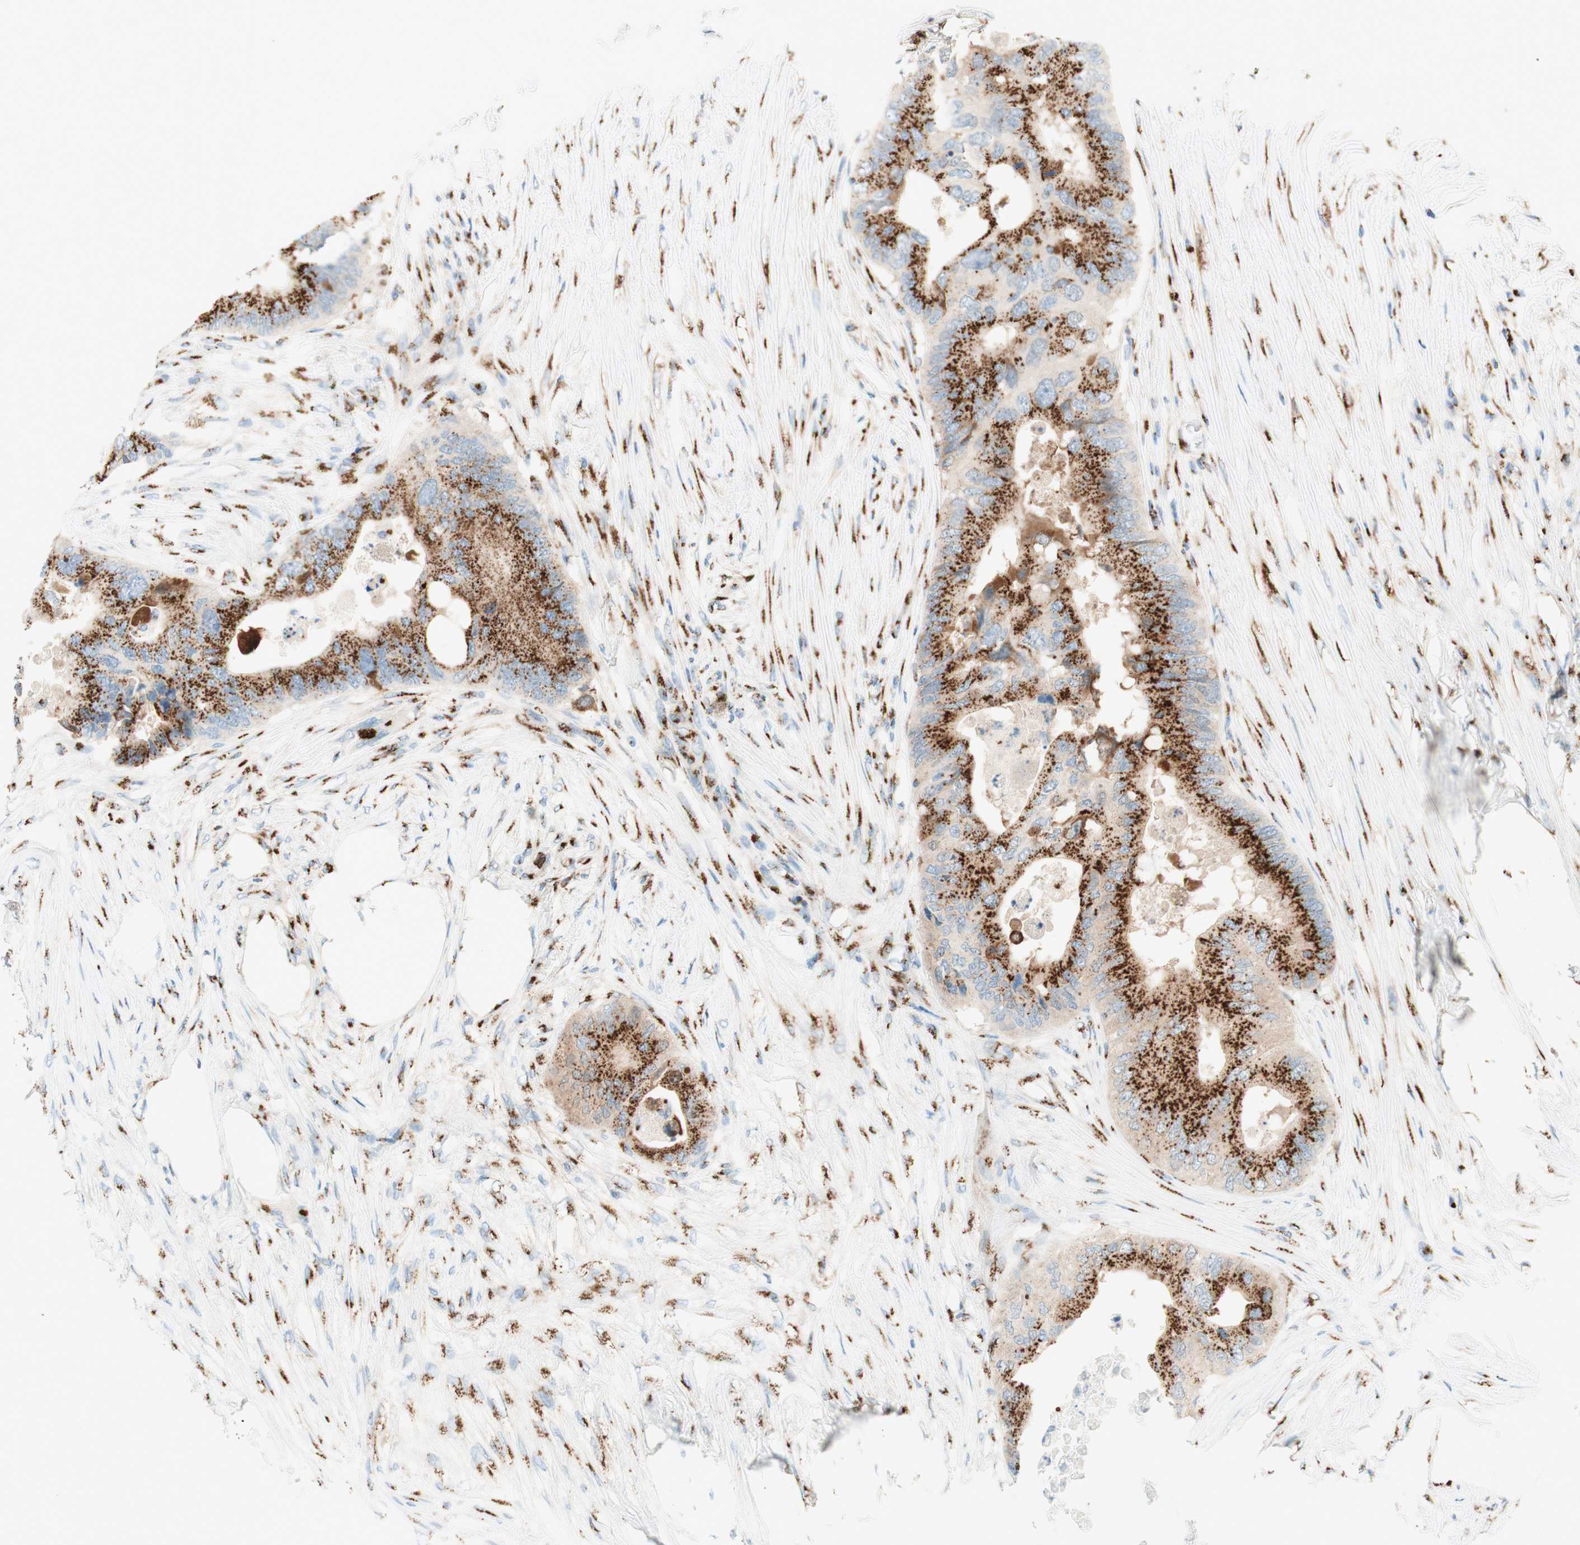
{"staining": {"intensity": "strong", "quantity": ">75%", "location": "cytoplasmic/membranous"}, "tissue": "colorectal cancer", "cell_type": "Tumor cells", "image_type": "cancer", "snomed": [{"axis": "morphology", "description": "Adenocarcinoma, NOS"}, {"axis": "topography", "description": "Colon"}], "caption": "Protein expression analysis of human colorectal adenocarcinoma reveals strong cytoplasmic/membranous staining in approximately >75% of tumor cells.", "gene": "GOLGB1", "patient": {"sex": "male", "age": 71}}